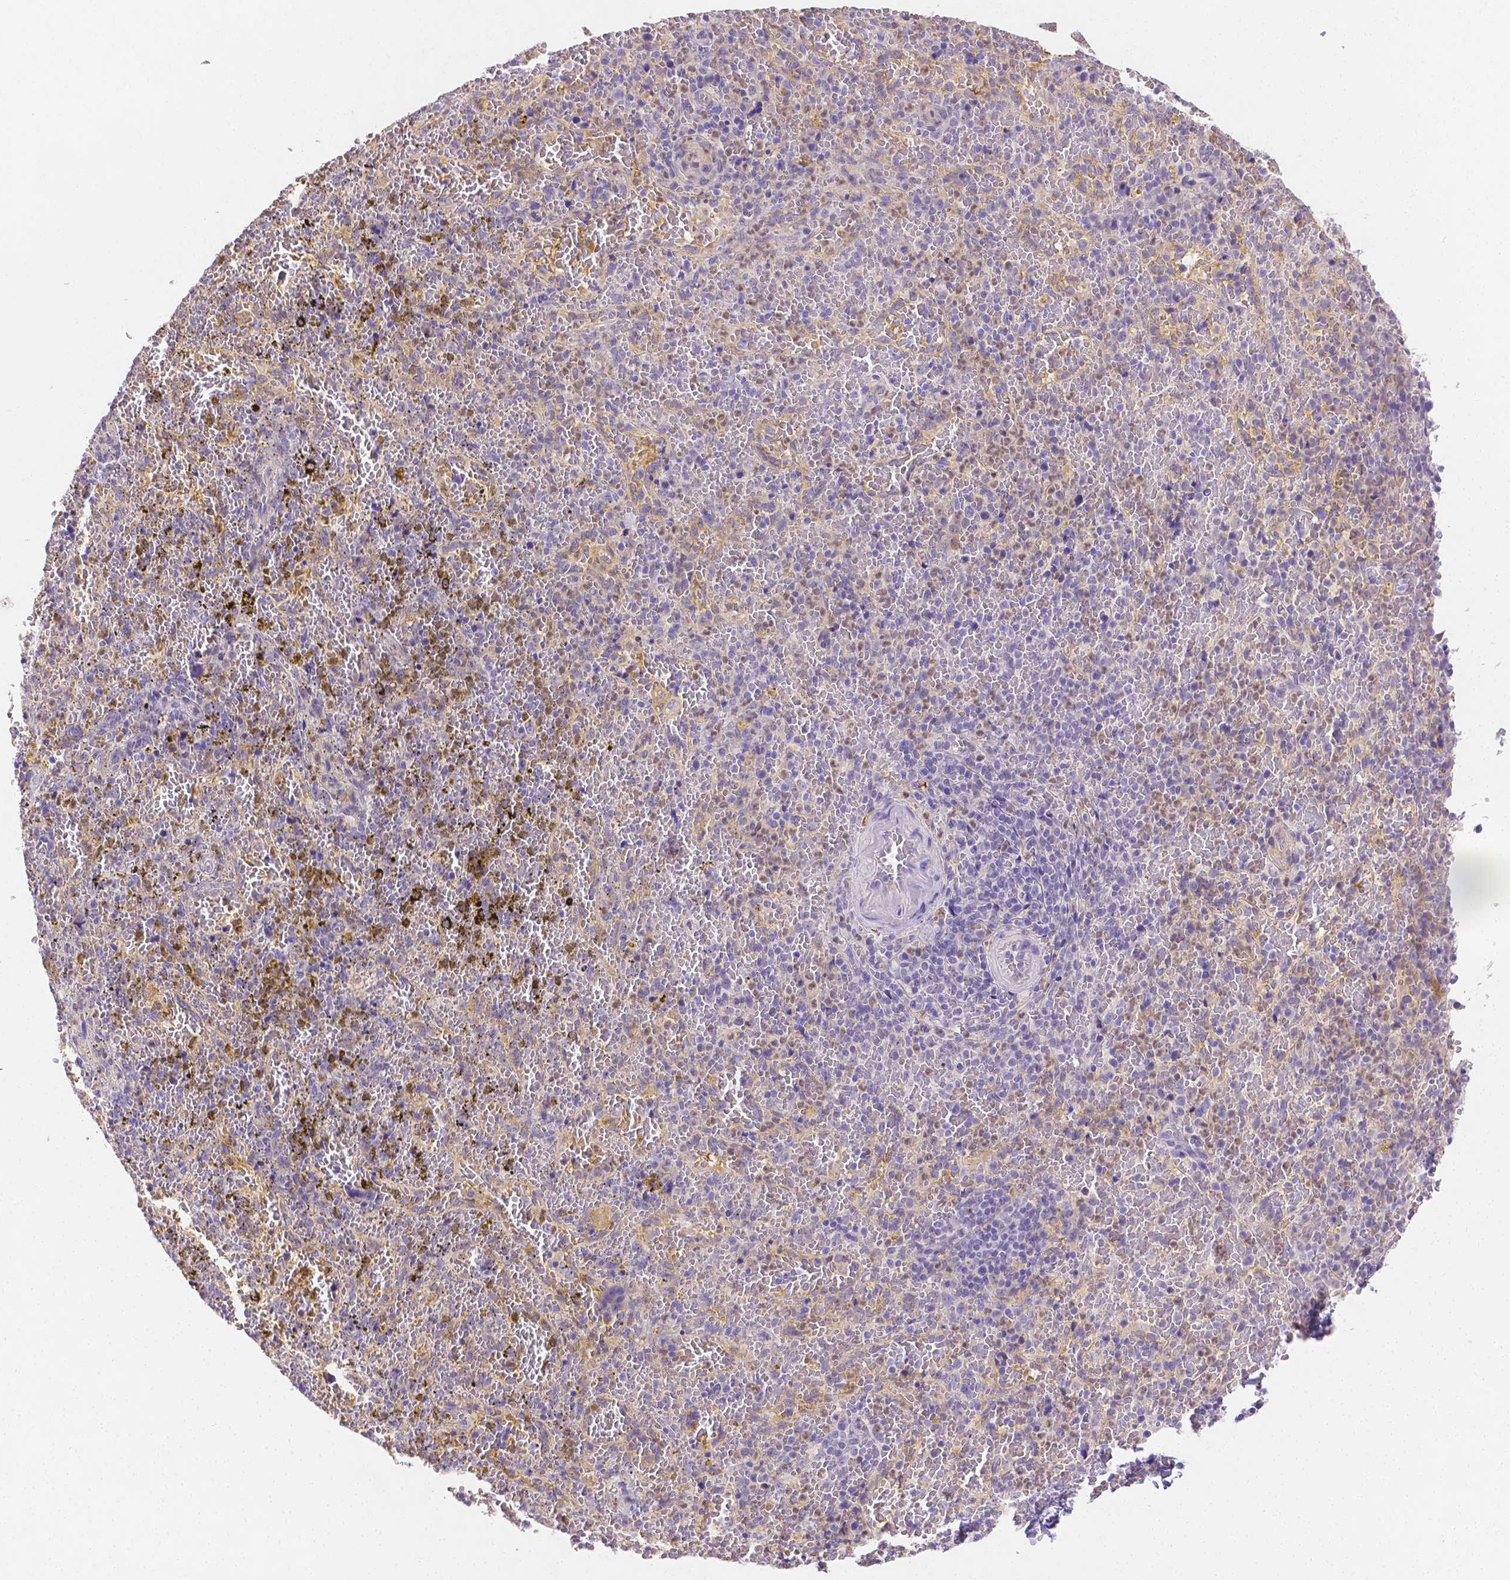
{"staining": {"intensity": "negative", "quantity": "none", "location": "none"}, "tissue": "spleen", "cell_type": "Cells in red pulp", "image_type": "normal", "snomed": [{"axis": "morphology", "description": "Normal tissue, NOS"}, {"axis": "topography", "description": "Spleen"}], "caption": "Histopathology image shows no protein staining in cells in red pulp of benign spleen.", "gene": "NXPH2", "patient": {"sex": "female", "age": 50}}